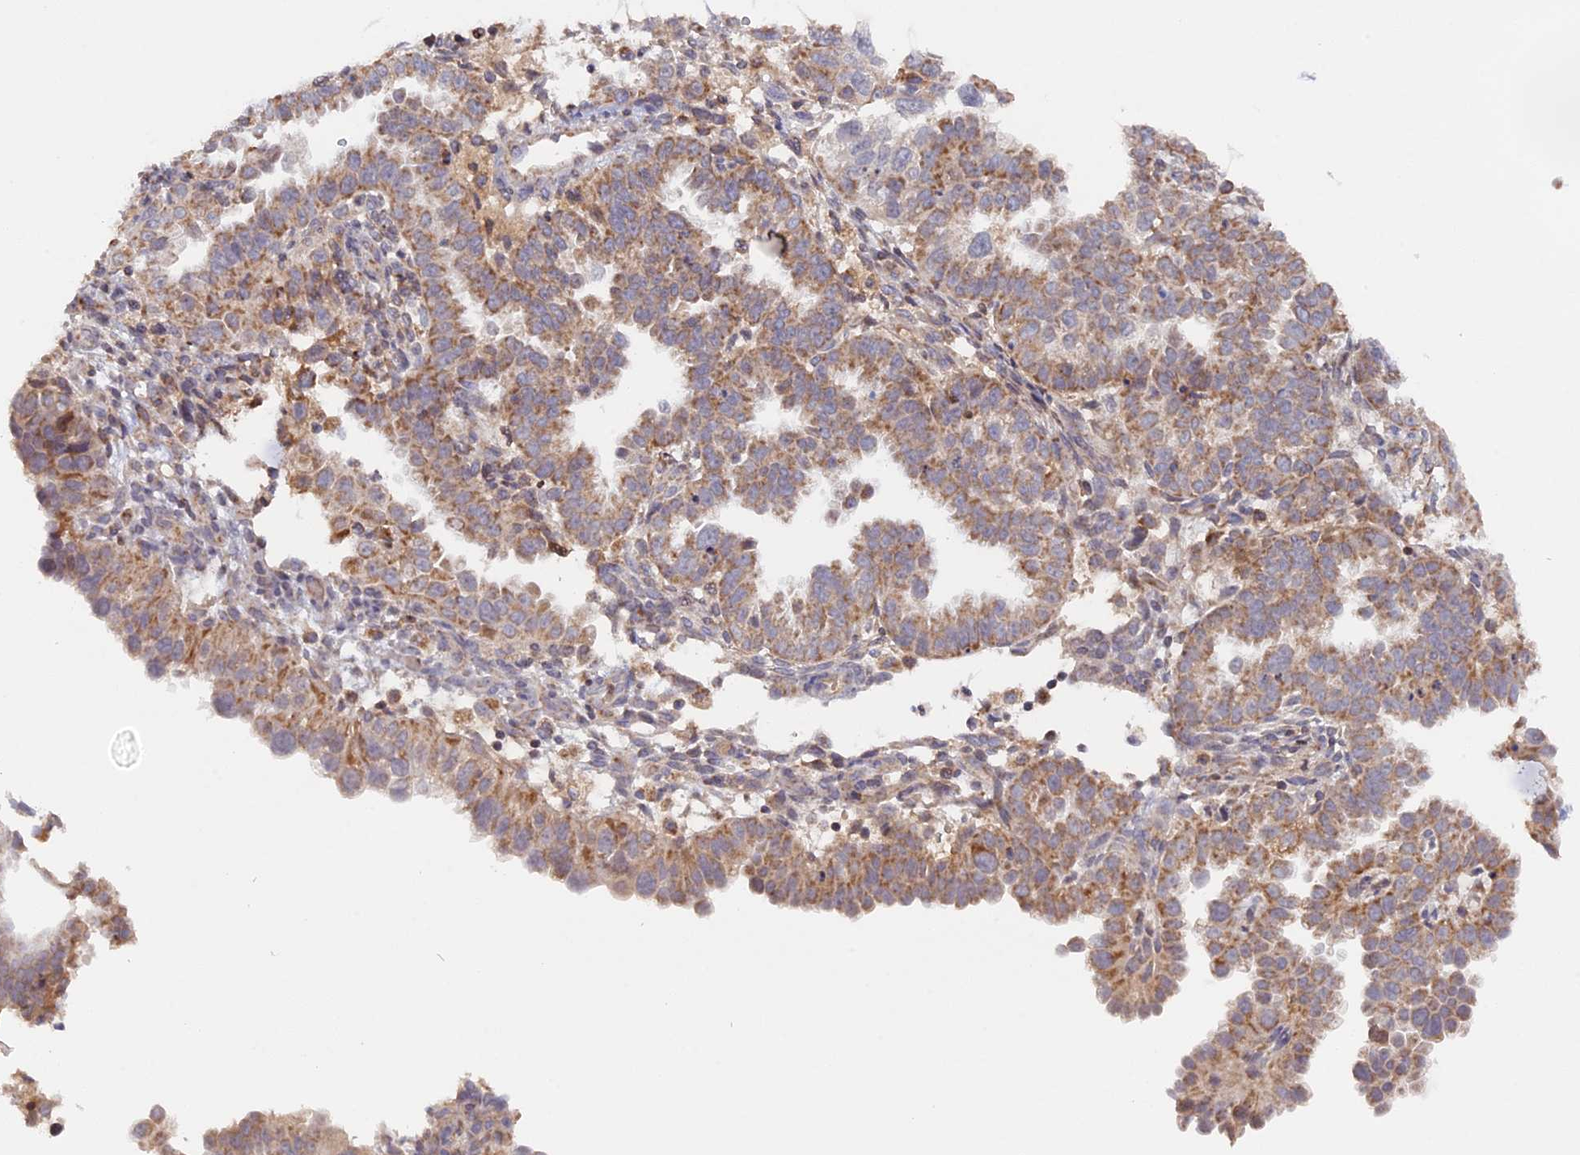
{"staining": {"intensity": "moderate", "quantity": "25%-75%", "location": "cytoplasmic/membranous"}, "tissue": "endometrial cancer", "cell_type": "Tumor cells", "image_type": "cancer", "snomed": [{"axis": "morphology", "description": "Adenocarcinoma, NOS"}, {"axis": "topography", "description": "Endometrium"}], "caption": "Endometrial cancer (adenocarcinoma) stained with DAB (3,3'-diaminobenzidine) immunohistochemistry (IHC) demonstrates medium levels of moderate cytoplasmic/membranous staining in approximately 25%-75% of tumor cells. (DAB (3,3'-diaminobenzidine) IHC with brightfield microscopy, high magnification).", "gene": "MPV17L", "patient": {"sex": "female", "age": 85}}